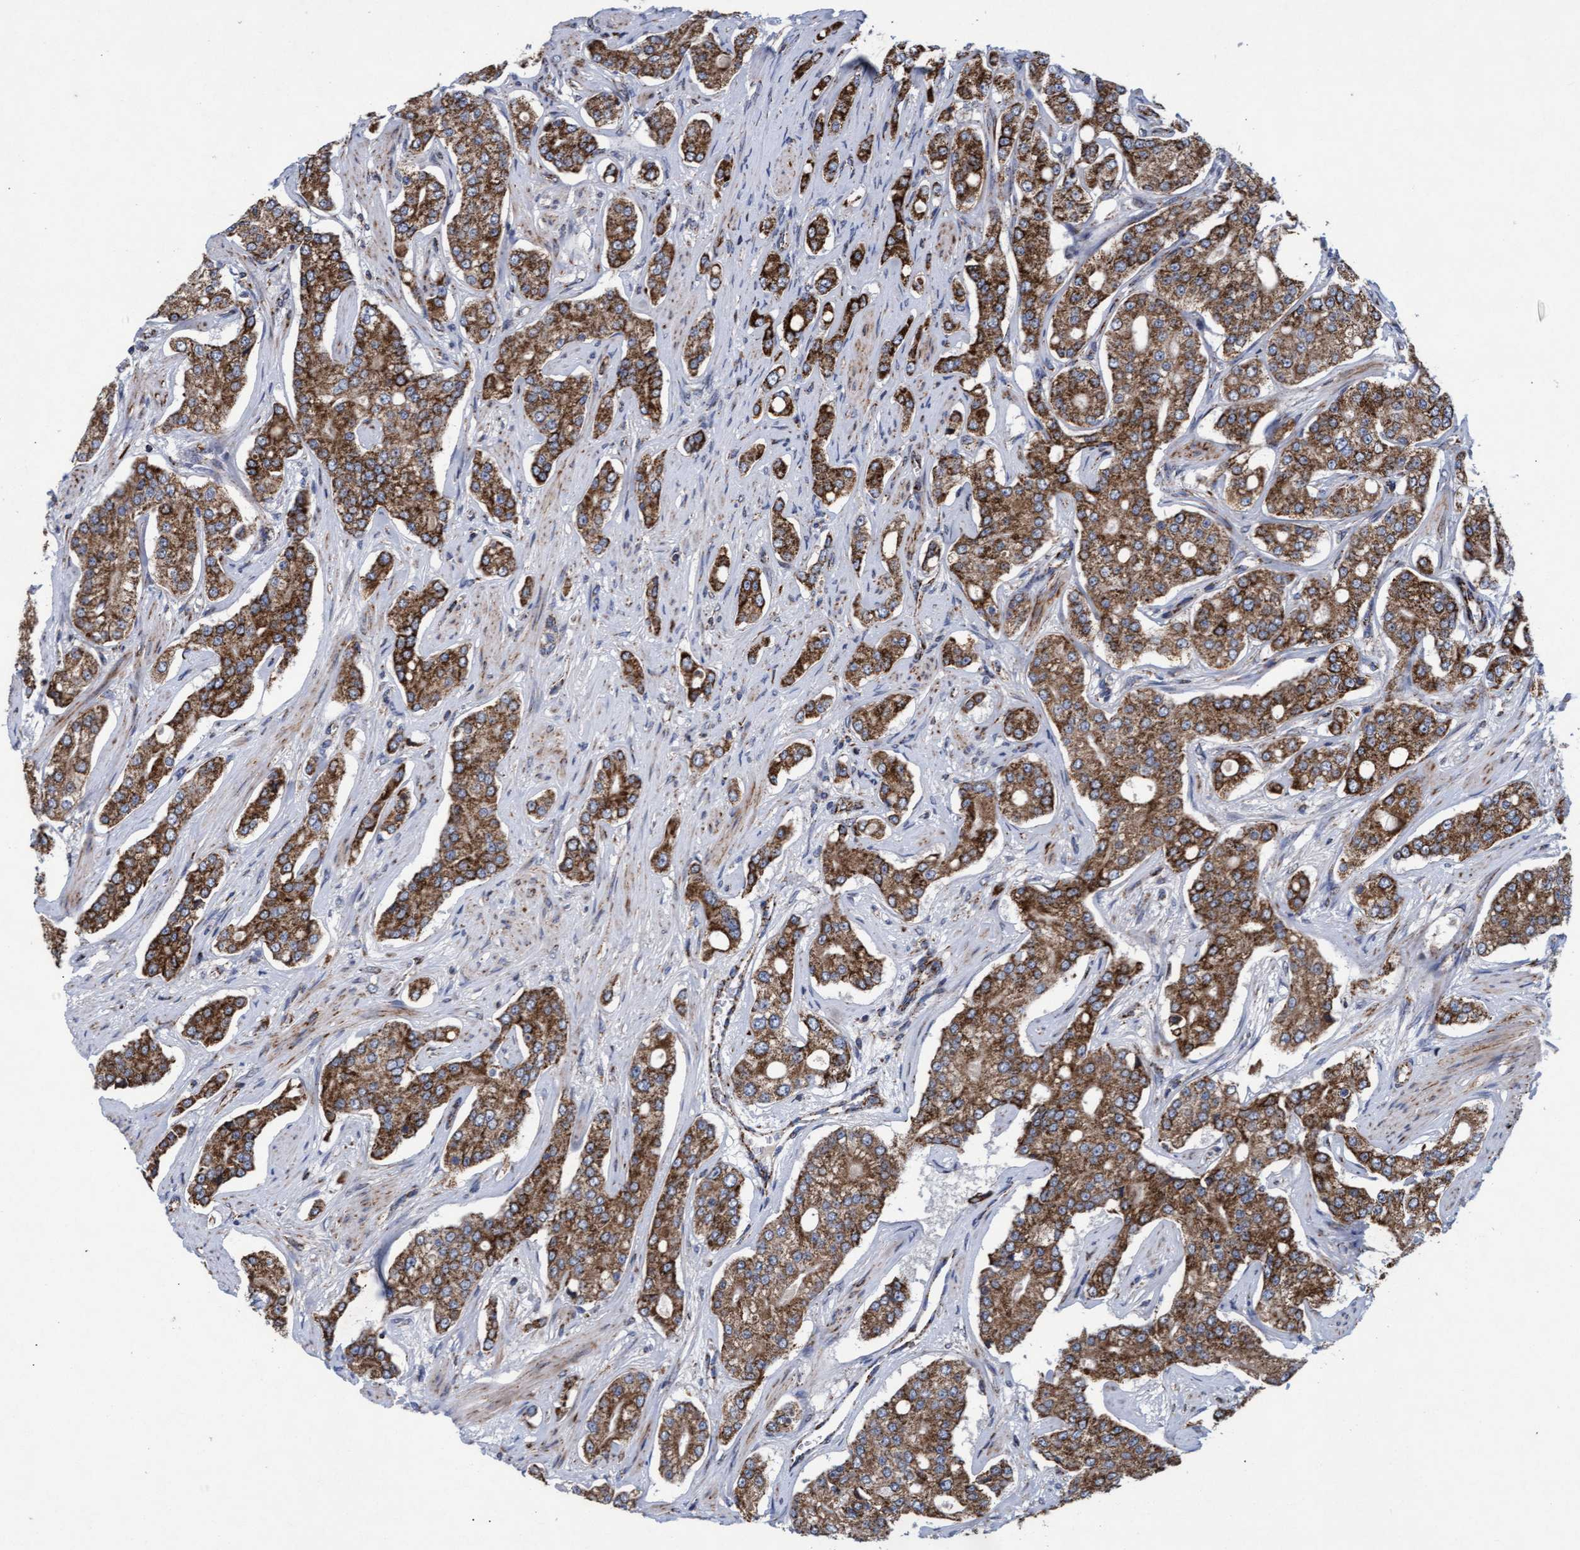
{"staining": {"intensity": "strong", "quantity": ">75%", "location": "cytoplasmic/membranous"}, "tissue": "prostate cancer", "cell_type": "Tumor cells", "image_type": "cancer", "snomed": [{"axis": "morphology", "description": "Adenocarcinoma, High grade"}, {"axis": "topography", "description": "Prostate"}], "caption": "Prostate cancer stained with immunohistochemistry (IHC) demonstrates strong cytoplasmic/membranous positivity in approximately >75% of tumor cells. The protein is stained brown, and the nuclei are stained in blue (DAB (3,3'-diaminobenzidine) IHC with brightfield microscopy, high magnification).", "gene": "MRPL38", "patient": {"sex": "male", "age": 71}}